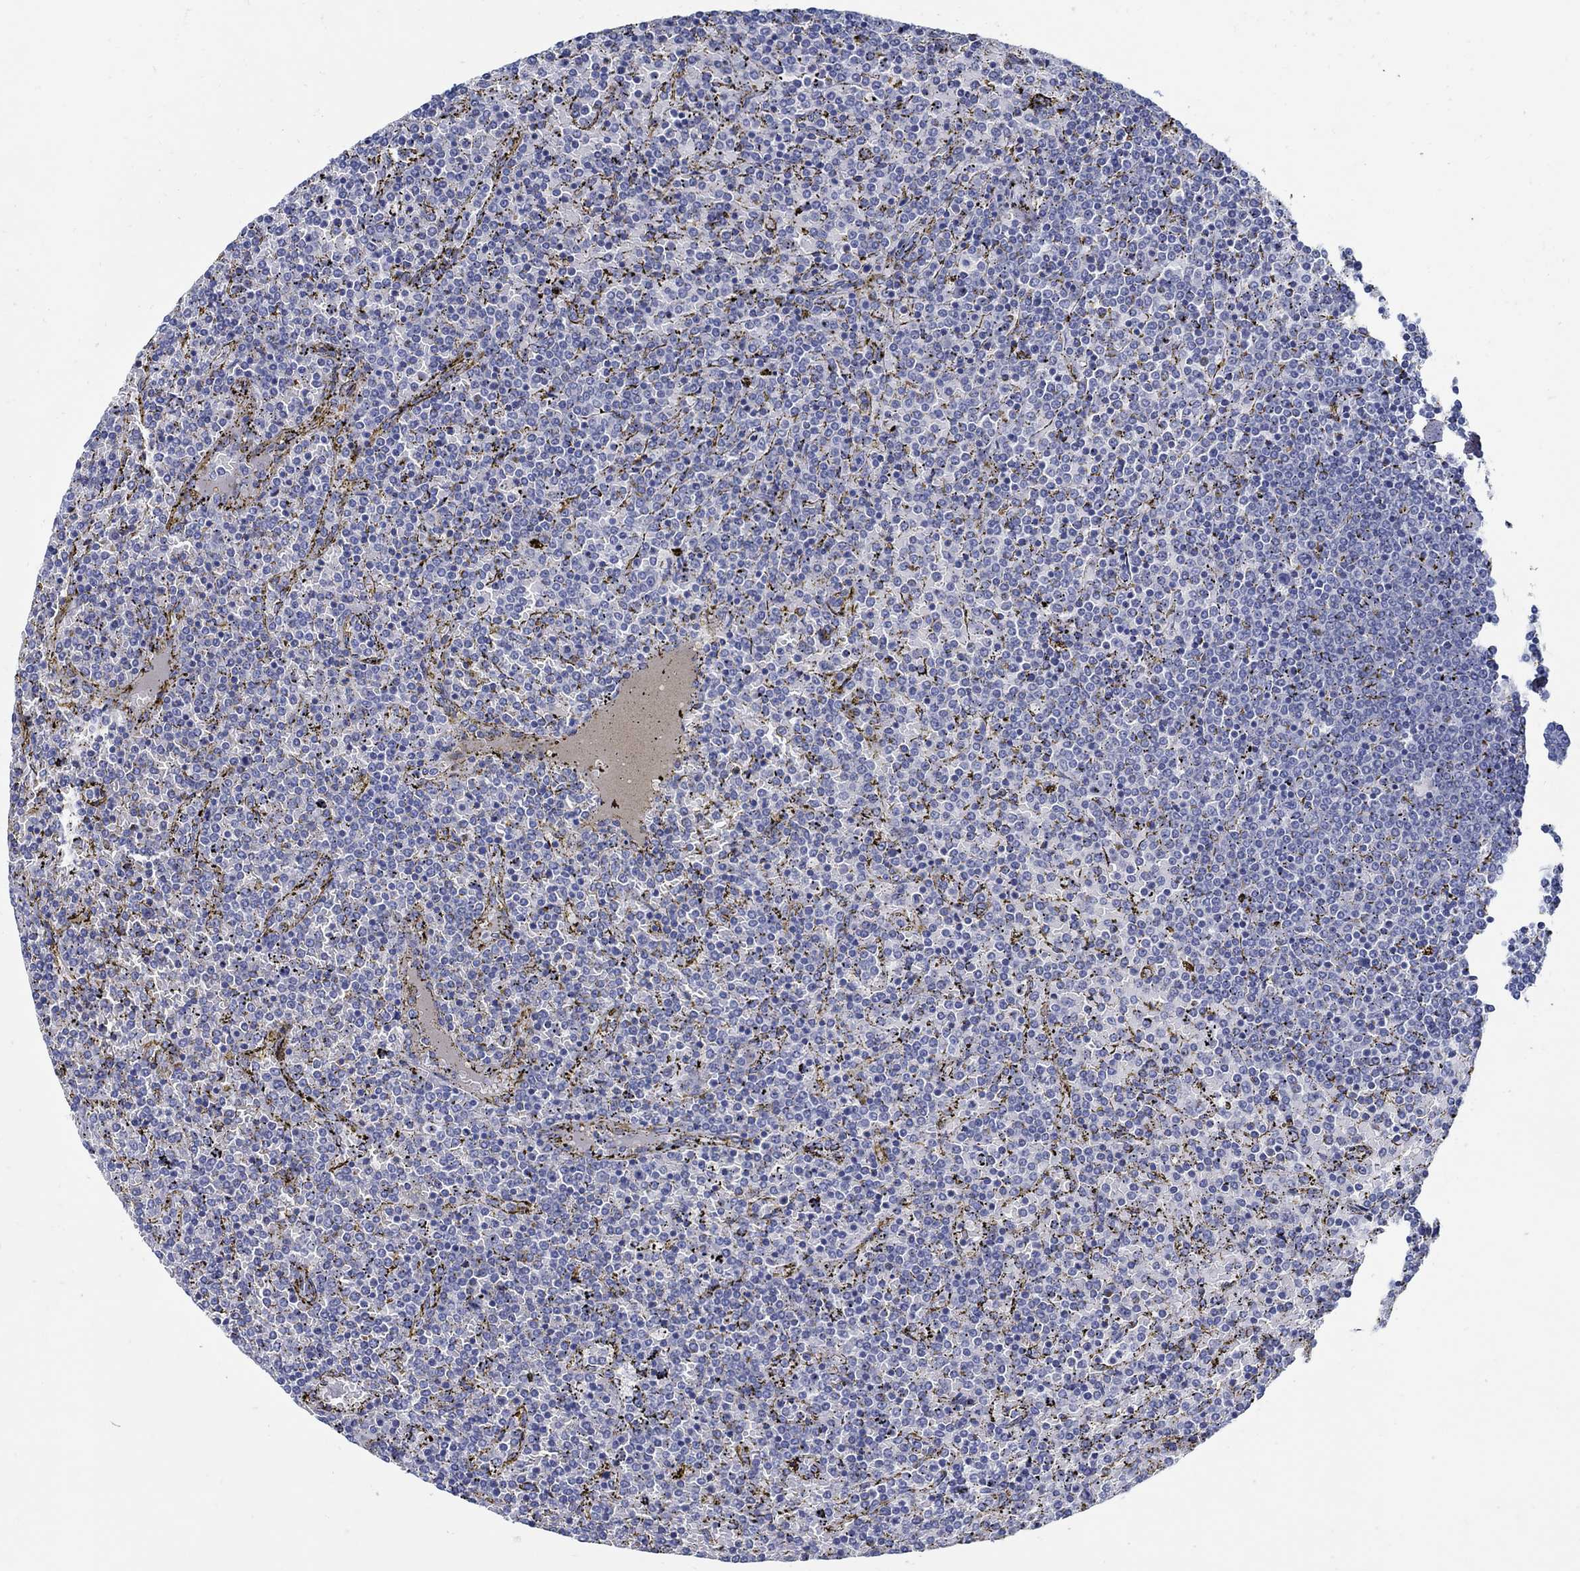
{"staining": {"intensity": "negative", "quantity": "none", "location": "none"}, "tissue": "lymphoma", "cell_type": "Tumor cells", "image_type": "cancer", "snomed": [{"axis": "morphology", "description": "Malignant lymphoma, non-Hodgkin's type, Low grade"}, {"axis": "topography", "description": "Spleen"}], "caption": "Immunohistochemical staining of low-grade malignant lymphoma, non-Hodgkin's type demonstrates no significant positivity in tumor cells.", "gene": "PAX9", "patient": {"sex": "female", "age": 77}}